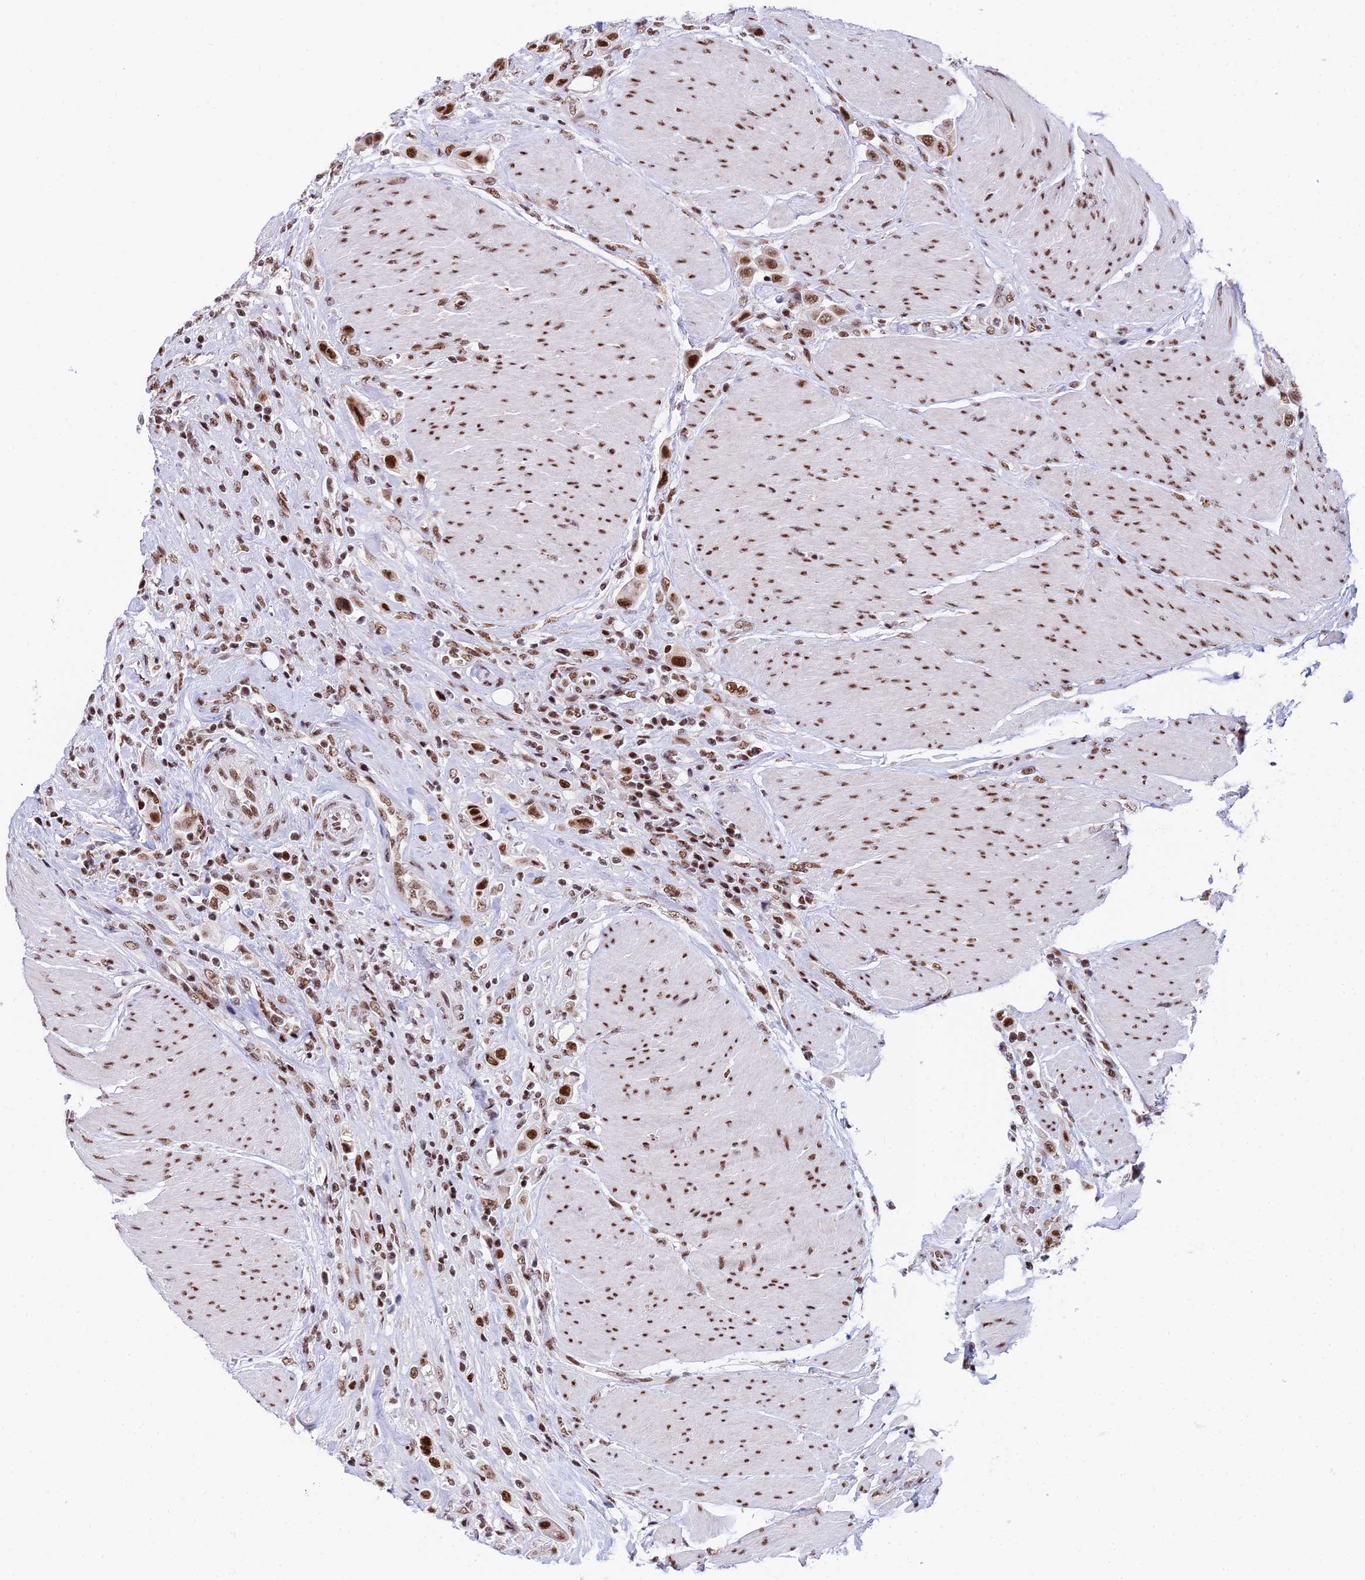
{"staining": {"intensity": "strong", "quantity": ">75%", "location": "nuclear"}, "tissue": "urothelial cancer", "cell_type": "Tumor cells", "image_type": "cancer", "snomed": [{"axis": "morphology", "description": "Urothelial carcinoma, High grade"}, {"axis": "topography", "description": "Urinary bladder"}], "caption": "Urothelial cancer tissue demonstrates strong nuclear positivity in approximately >75% of tumor cells, visualized by immunohistochemistry. (DAB IHC, brown staining for protein, blue staining for nuclei).", "gene": "USP22", "patient": {"sex": "male", "age": 50}}